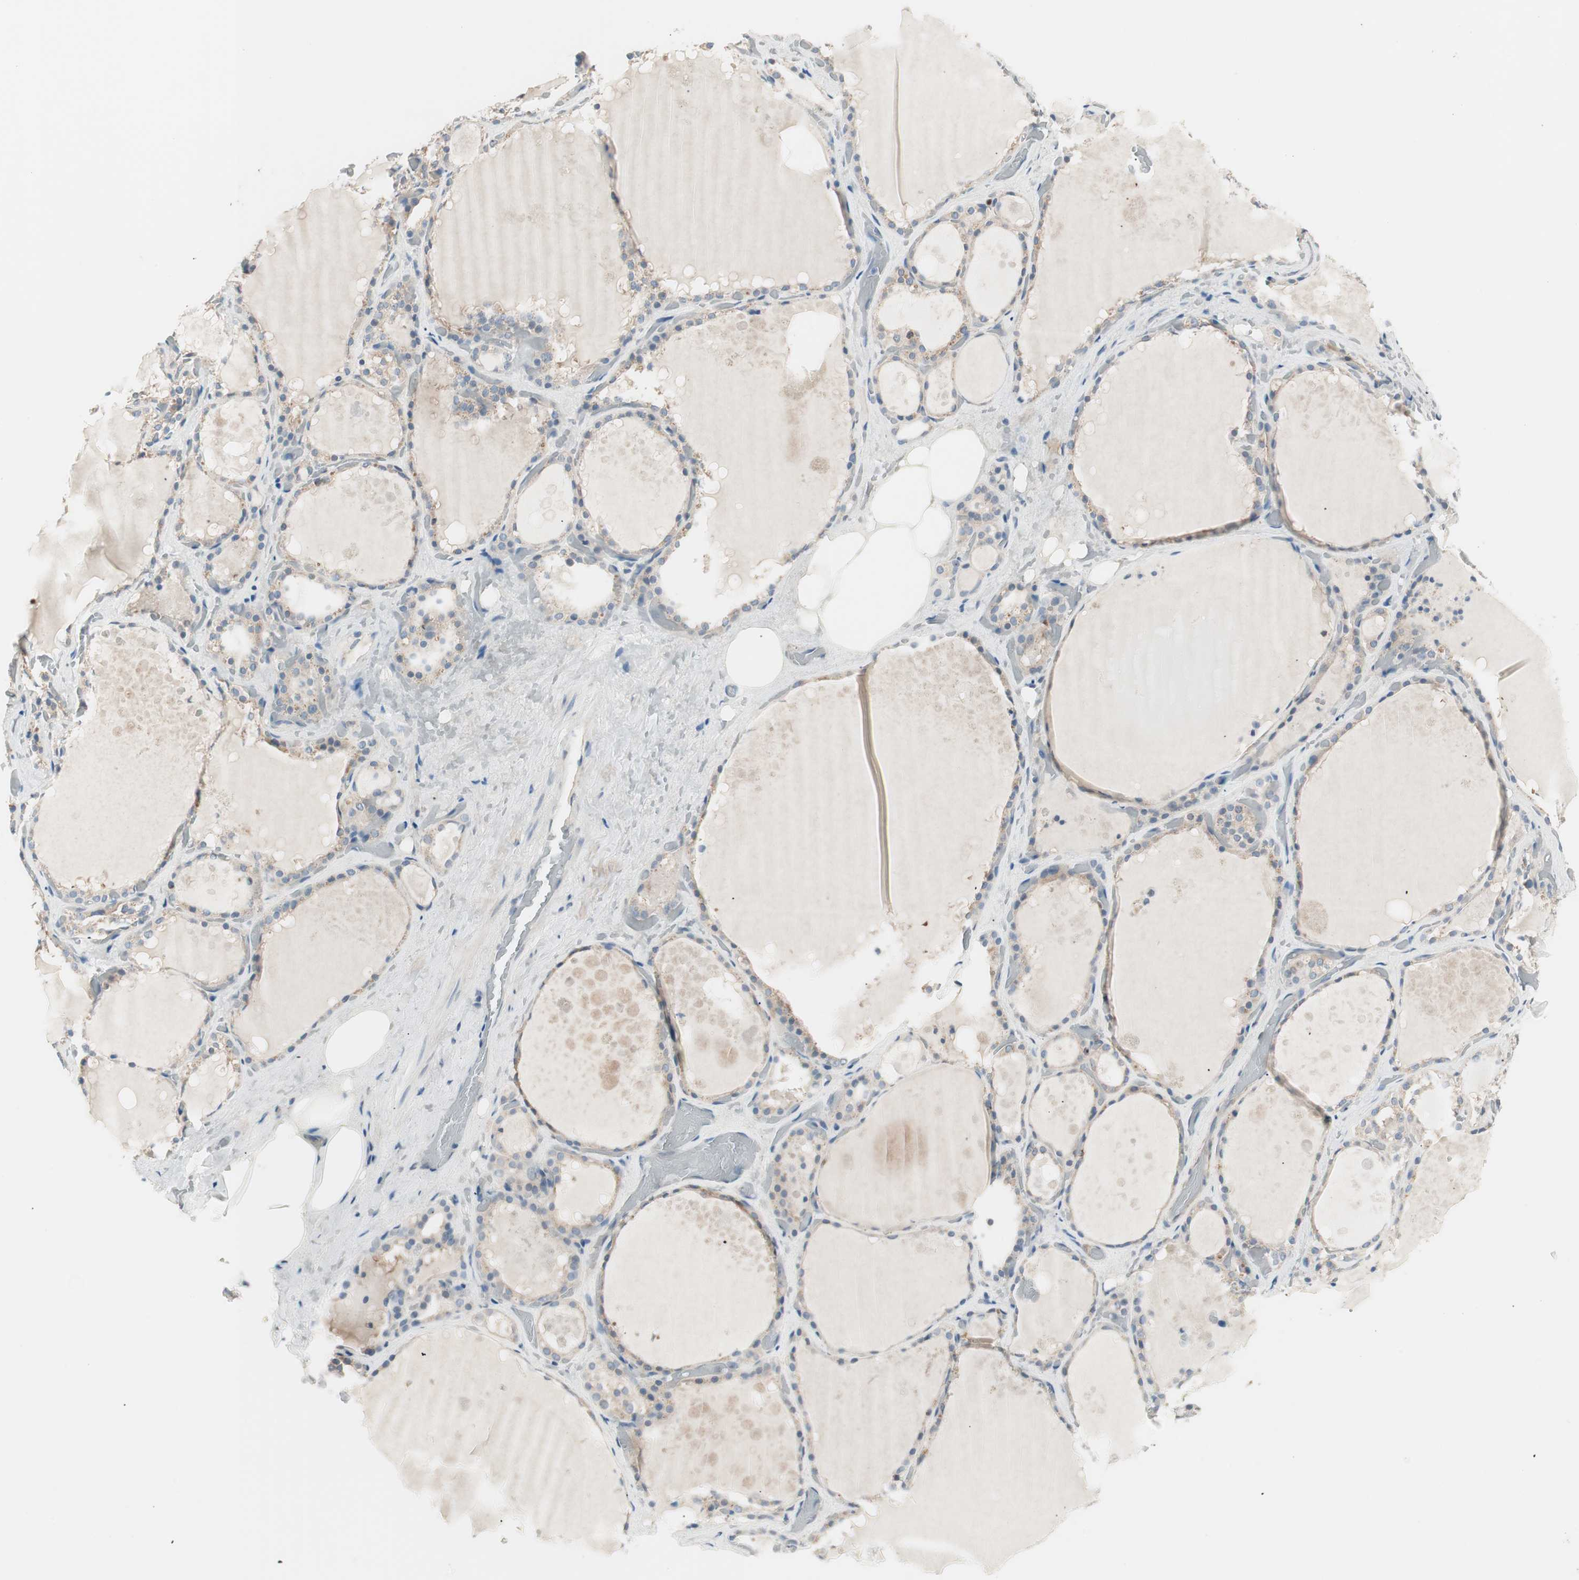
{"staining": {"intensity": "weak", "quantity": "25%-75%", "location": "cytoplasmic/membranous"}, "tissue": "thyroid gland", "cell_type": "Glandular cells", "image_type": "normal", "snomed": [{"axis": "morphology", "description": "Normal tissue, NOS"}, {"axis": "topography", "description": "Thyroid gland"}], "caption": "Protein expression analysis of normal human thyroid gland reveals weak cytoplasmic/membranous expression in approximately 25%-75% of glandular cells. The staining was performed using DAB, with brown indicating positive protein expression. Nuclei are stained blue with hematoxylin.", "gene": "RAD54B", "patient": {"sex": "male", "age": 61}}